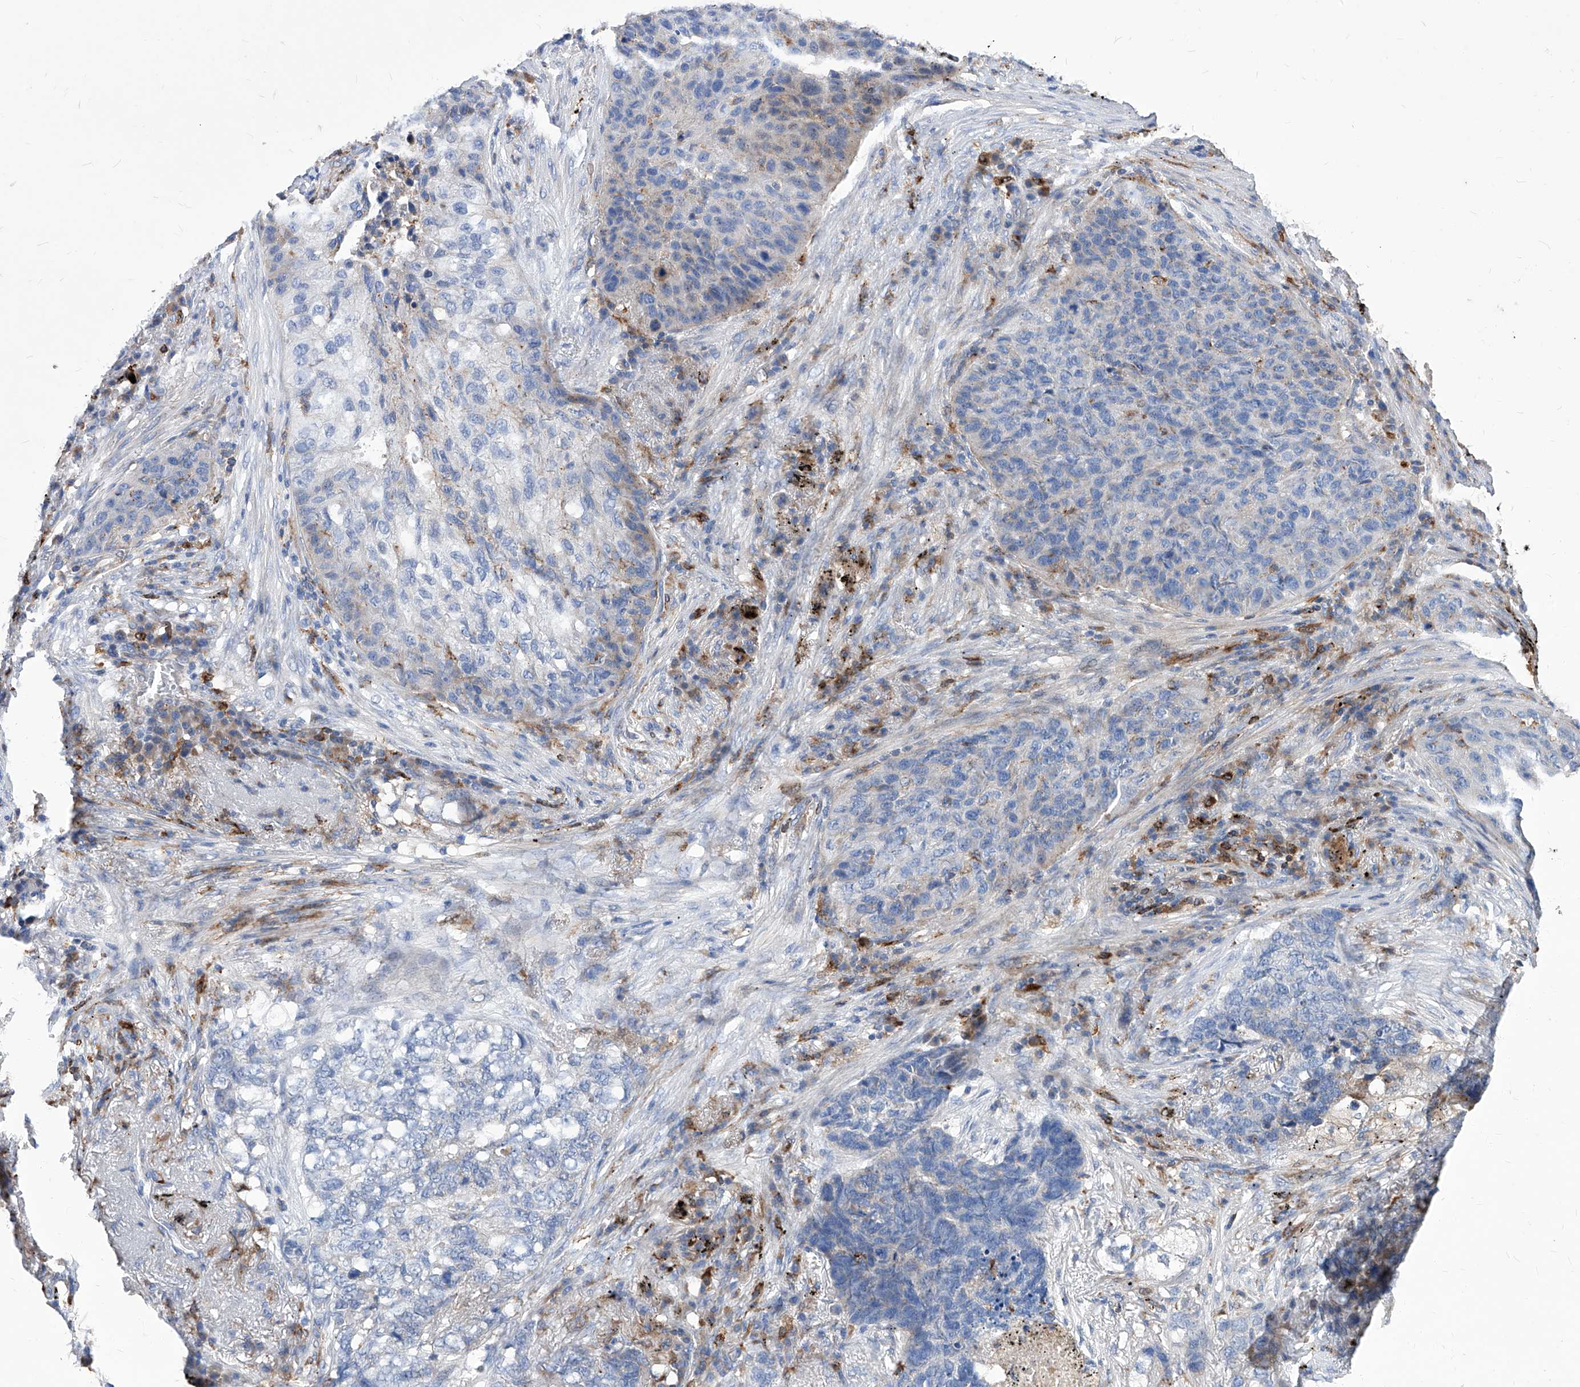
{"staining": {"intensity": "negative", "quantity": "none", "location": "none"}, "tissue": "lung cancer", "cell_type": "Tumor cells", "image_type": "cancer", "snomed": [{"axis": "morphology", "description": "Squamous cell carcinoma, NOS"}, {"axis": "topography", "description": "Lung"}], "caption": "An image of human lung cancer is negative for staining in tumor cells. (Brightfield microscopy of DAB immunohistochemistry at high magnification).", "gene": "UBOX5", "patient": {"sex": "female", "age": 63}}